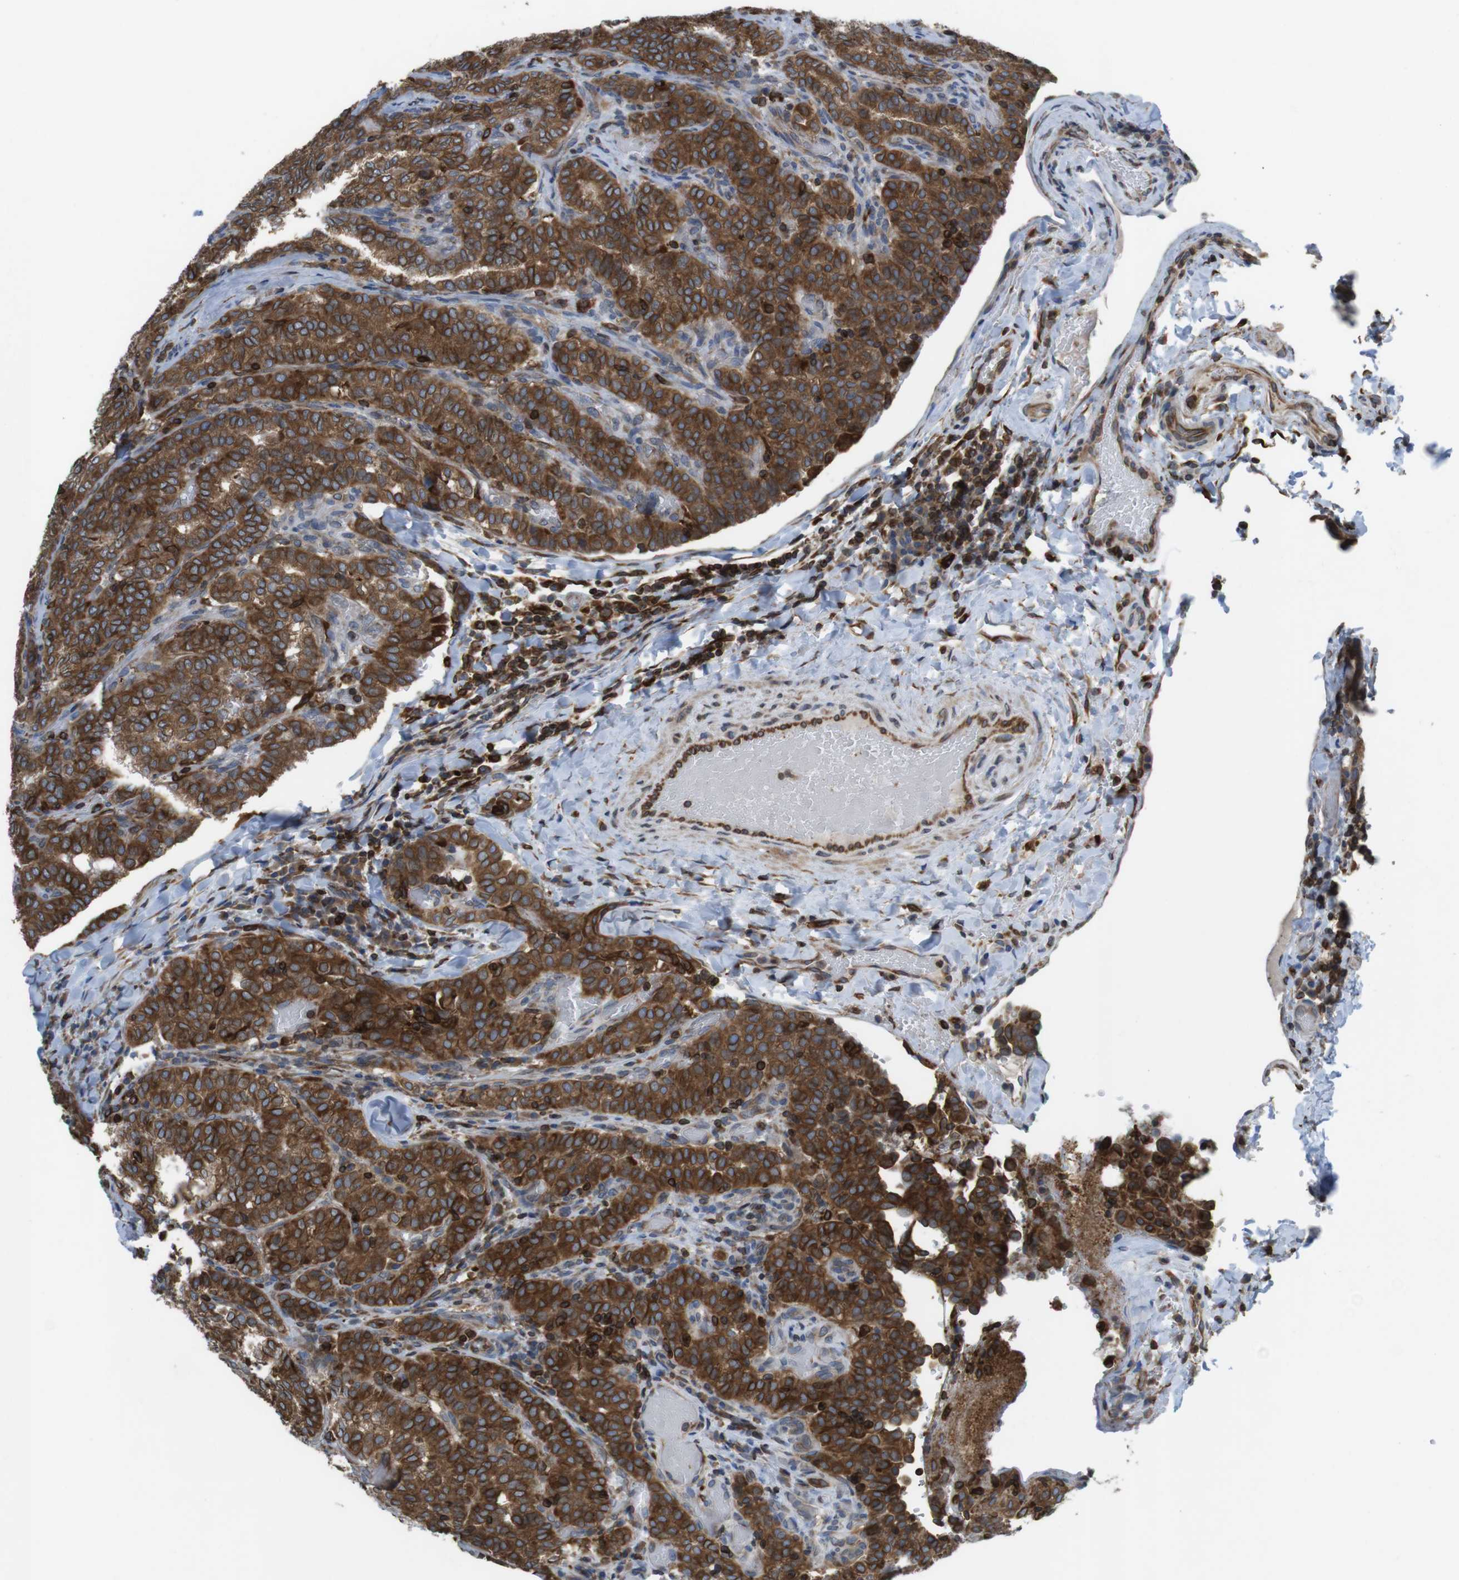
{"staining": {"intensity": "strong", "quantity": ">75%", "location": "cytoplasmic/membranous"}, "tissue": "thyroid cancer", "cell_type": "Tumor cells", "image_type": "cancer", "snomed": [{"axis": "morphology", "description": "Normal tissue, NOS"}, {"axis": "morphology", "description": "Papillary adenocarcinoma, NOS"}, {"axis": "topography", "description": "Thyroid gland"}], "caption": "Thyroid cancer (papillary adenocarcinoma) was stained to show a protein in brown. There is high levels of strong cytoplasmic/membranous expression in approximately >75% of tumor cells.", "gene": "ARL6IP5", "patient": {"sex": "female", "age": 30}}